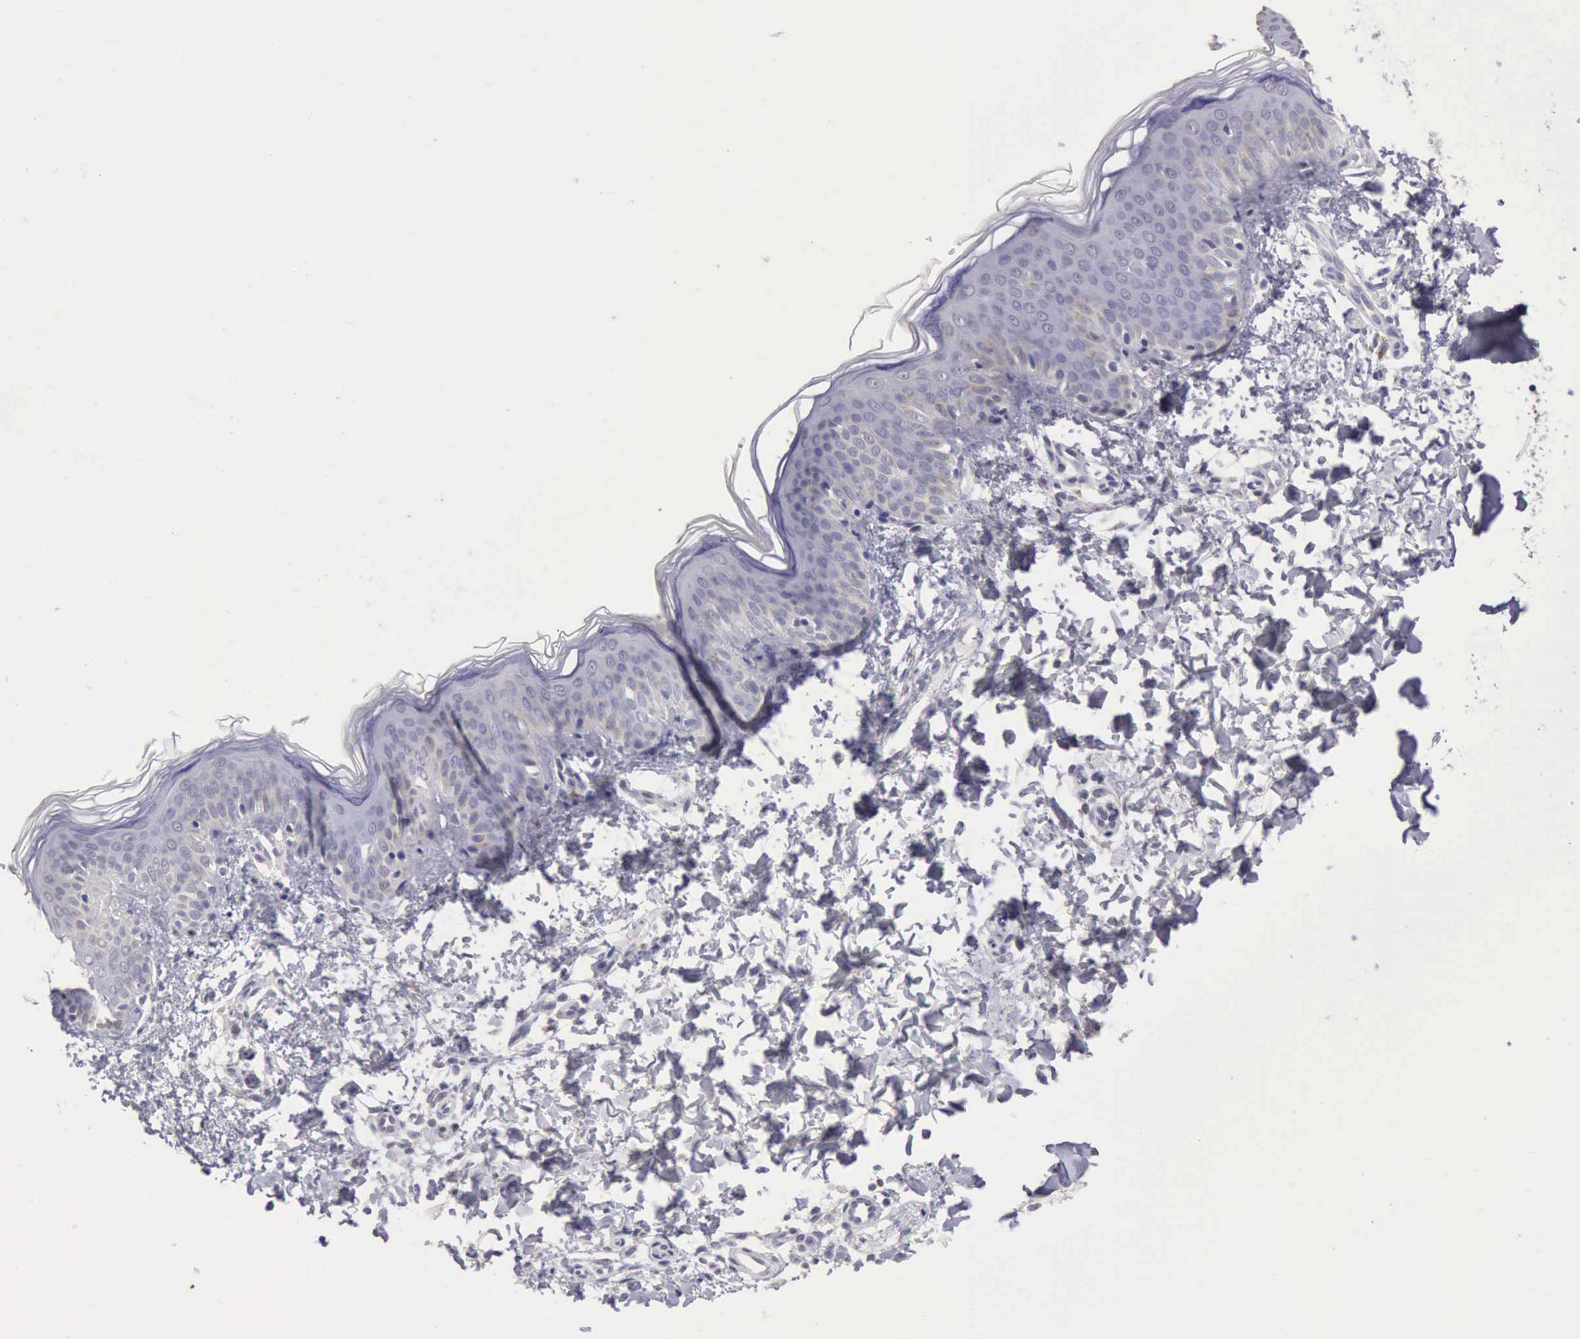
{"staining": {"intensity": "negative", "quantity": "none", "location": "none"}, "tissue": "skin", "cell_type": "Fibroblasts", "image_type": "normal", "snomed": [{"axis": "morphology", "description": "Normal tissue, NOS"}, {"axis": "topography", "description": "Skin"}], "caption": "Micrograph shows no significant protein expression in fibroblasts of unremarkable skin.", "gene": "KCND1", "patient": {"sex": "female", "age": 4}}